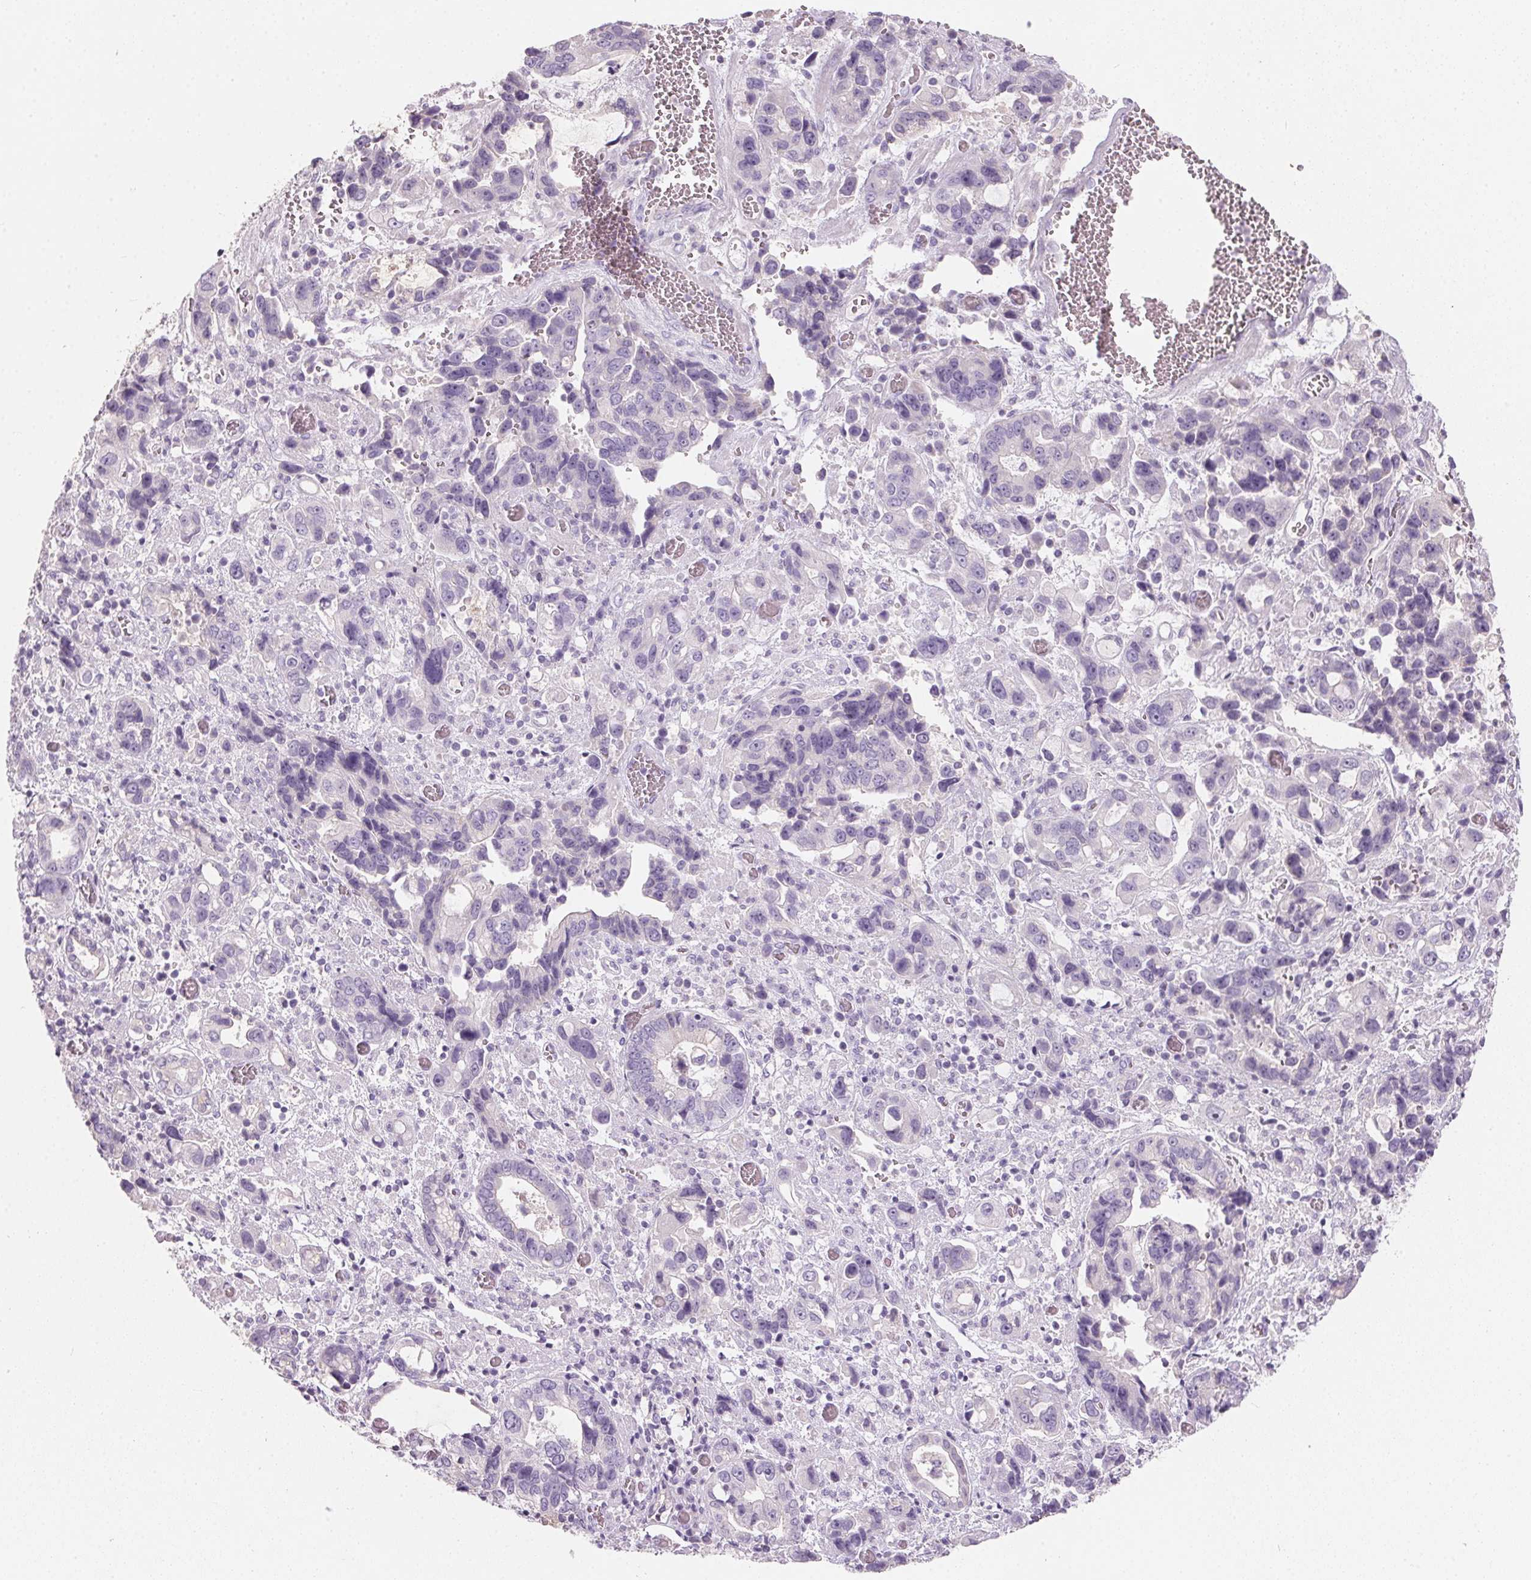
{"staining": {"intensity": "negative", "quantity": "none", "location": "none"}, "tissue": "stomach cancer", "cell_type": "Tumor cells", "image_type": "cancer", "snomed": [{"axis": "morphology", "description": "Adenocarcinoma, NOS"}, {"axis": "topography", "description": "Stomach, upper"}], "caption": "Tumor cells are negative for protein expression in human stomach cancer.", "gene": "HSD17B1", "patient": {"sex": "female", "age": 81}}